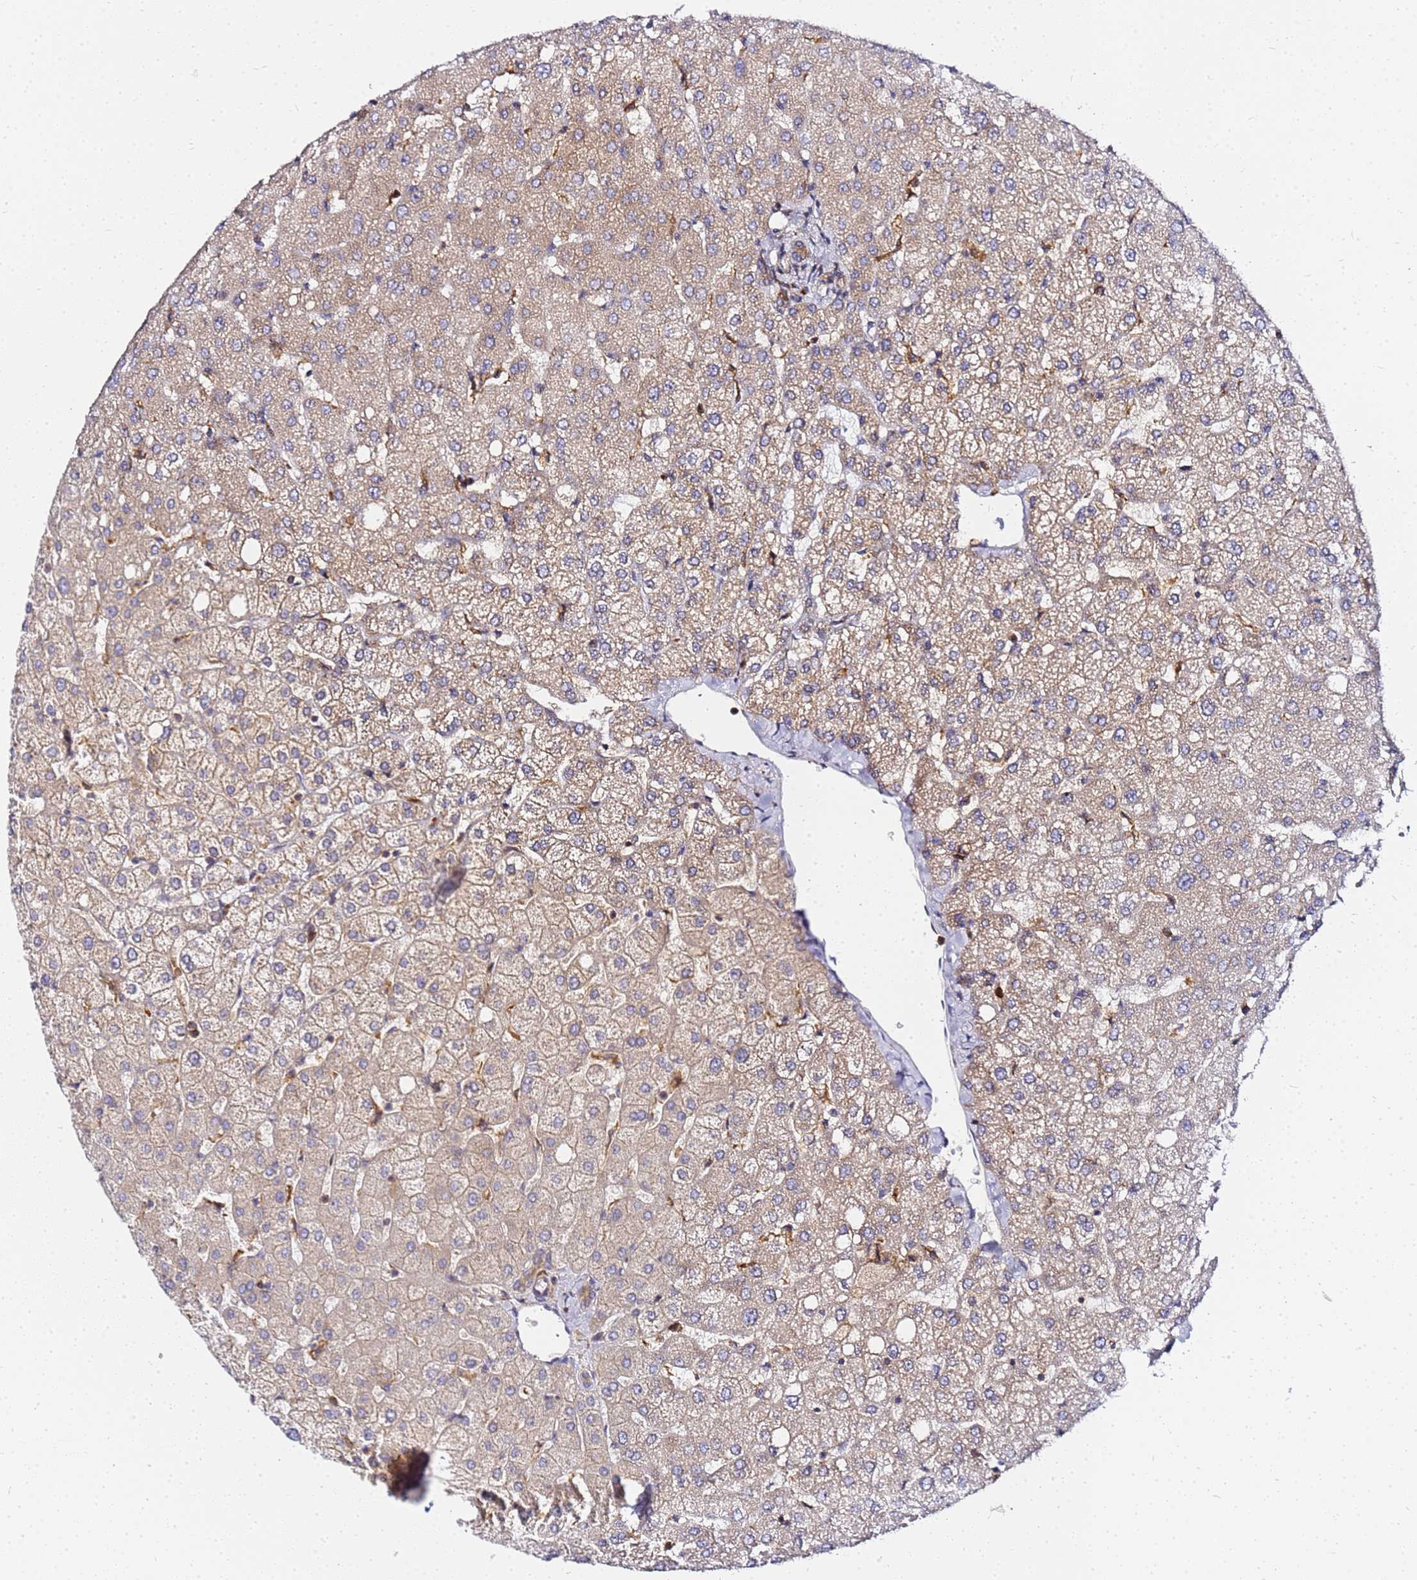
{"staining": {"intensity": "weak", "quantity": ">75%", "location": "cytoplasmic/membranous"}, "tissue": "liver", "cell_type": "Cholangiocytes", "image_type": "normal", "snomed": [{"axis": "morphology", "description": "Normal tissue, NOS"}, {"axis": "topography", "description": "Liver"}], "caption": "Weak cytoplasmic/membranous staining for a protein is present in about >75% of cholangiocytes of unremarkable liver using immunohistochemistry.", "gene": "CHM", "patient": {"sex": "female", "age": 54}}